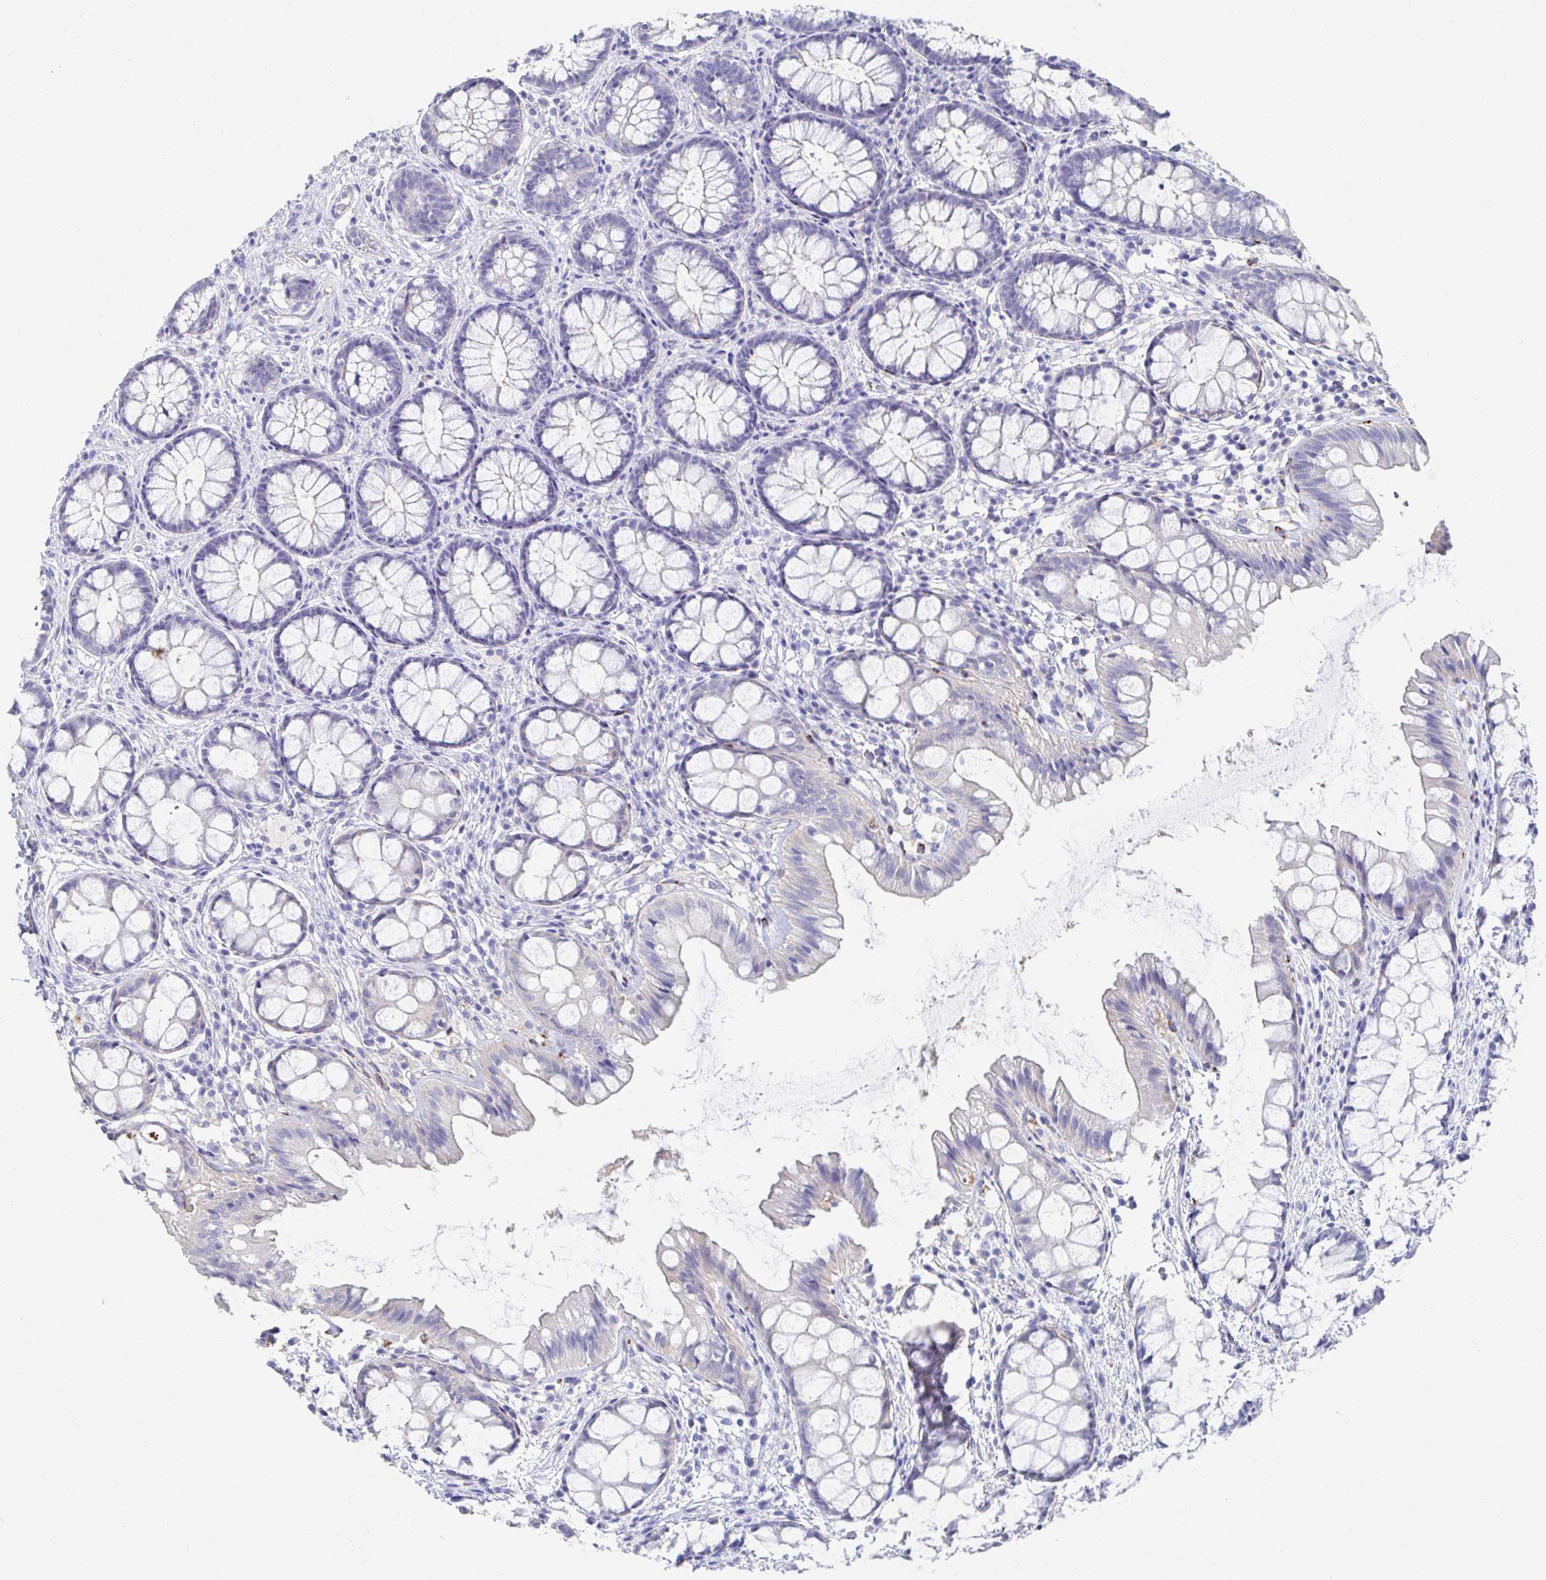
{"staining": {"intensity": "weak", "quantity": "<25%", "location": "cytoplasmic/membranous"}, "tissue": "rectum", "cell_type": "Glandular cells", "image_type": "normal", "snomed": [{"axis": "morphology", "description": "Normal tissue, NOS"}, {"axis": "topography", "description": "Rectum"}], "caption": "Rectum stained for a protein using immunohistochemistry exhibits no positivity glandular cells.", "gene": "LAMC3", "patient": {"sex": "female", "age": 62}}